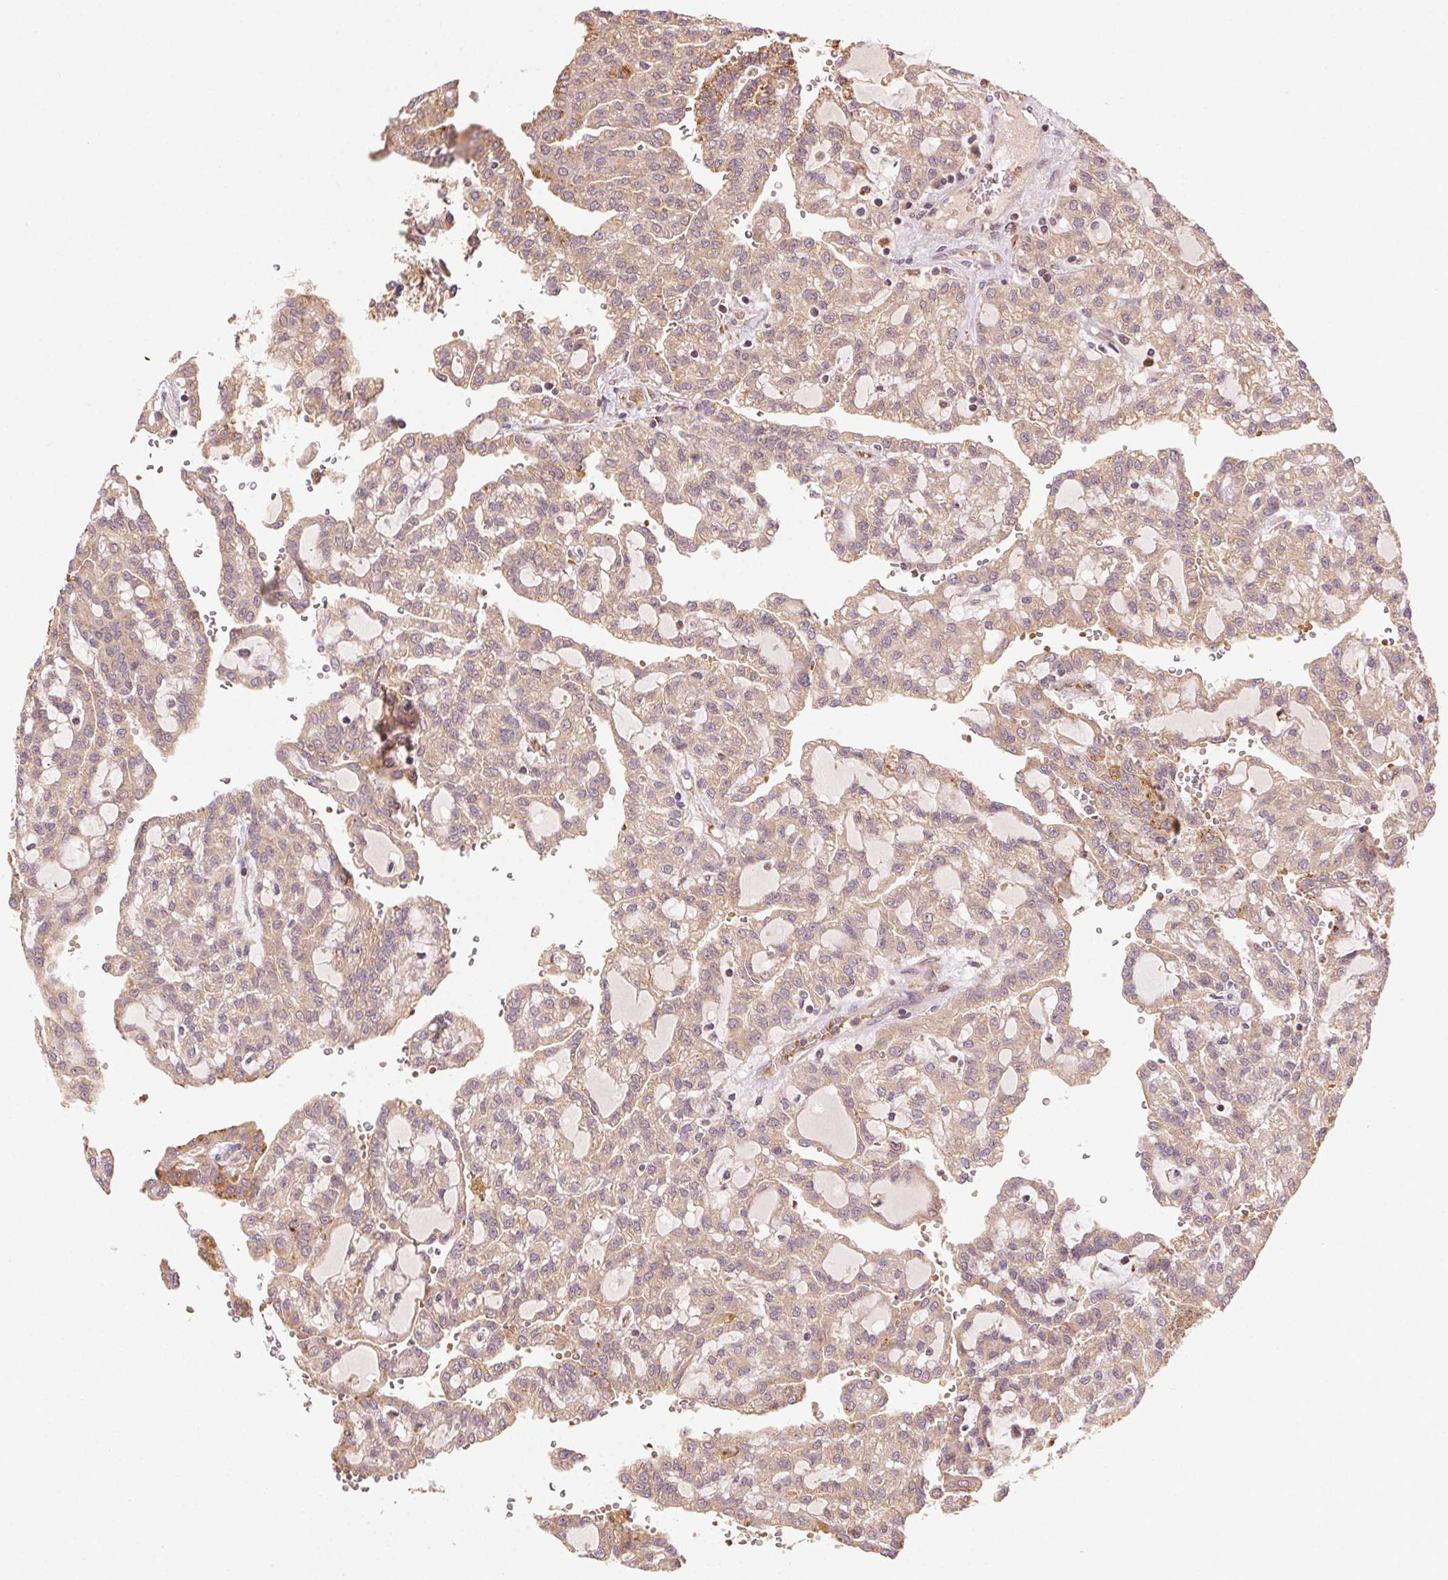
{"staining": {"intensity": "moderate", "quantity": ">75%", "location": "cytoplasmic/membranous"}, "tissue": "renal cancer", "cell_type": "Tumor cells", "image_type": "cancer", "snomed": [{"axis": "morphology", "description": "Adenocarcinoma, NOS"}, {"axis": "topography", "description": "Kidney"}], "caption": "This image exhibits immunohistochemistry staining of human renal cancer (adenocarcinoma), with medium moderate cytoplasmic/membranous staining in approximately >75% of tumor cells.", "gene": "KLHL15", "patient": {"sex": "male", "age": 63}}